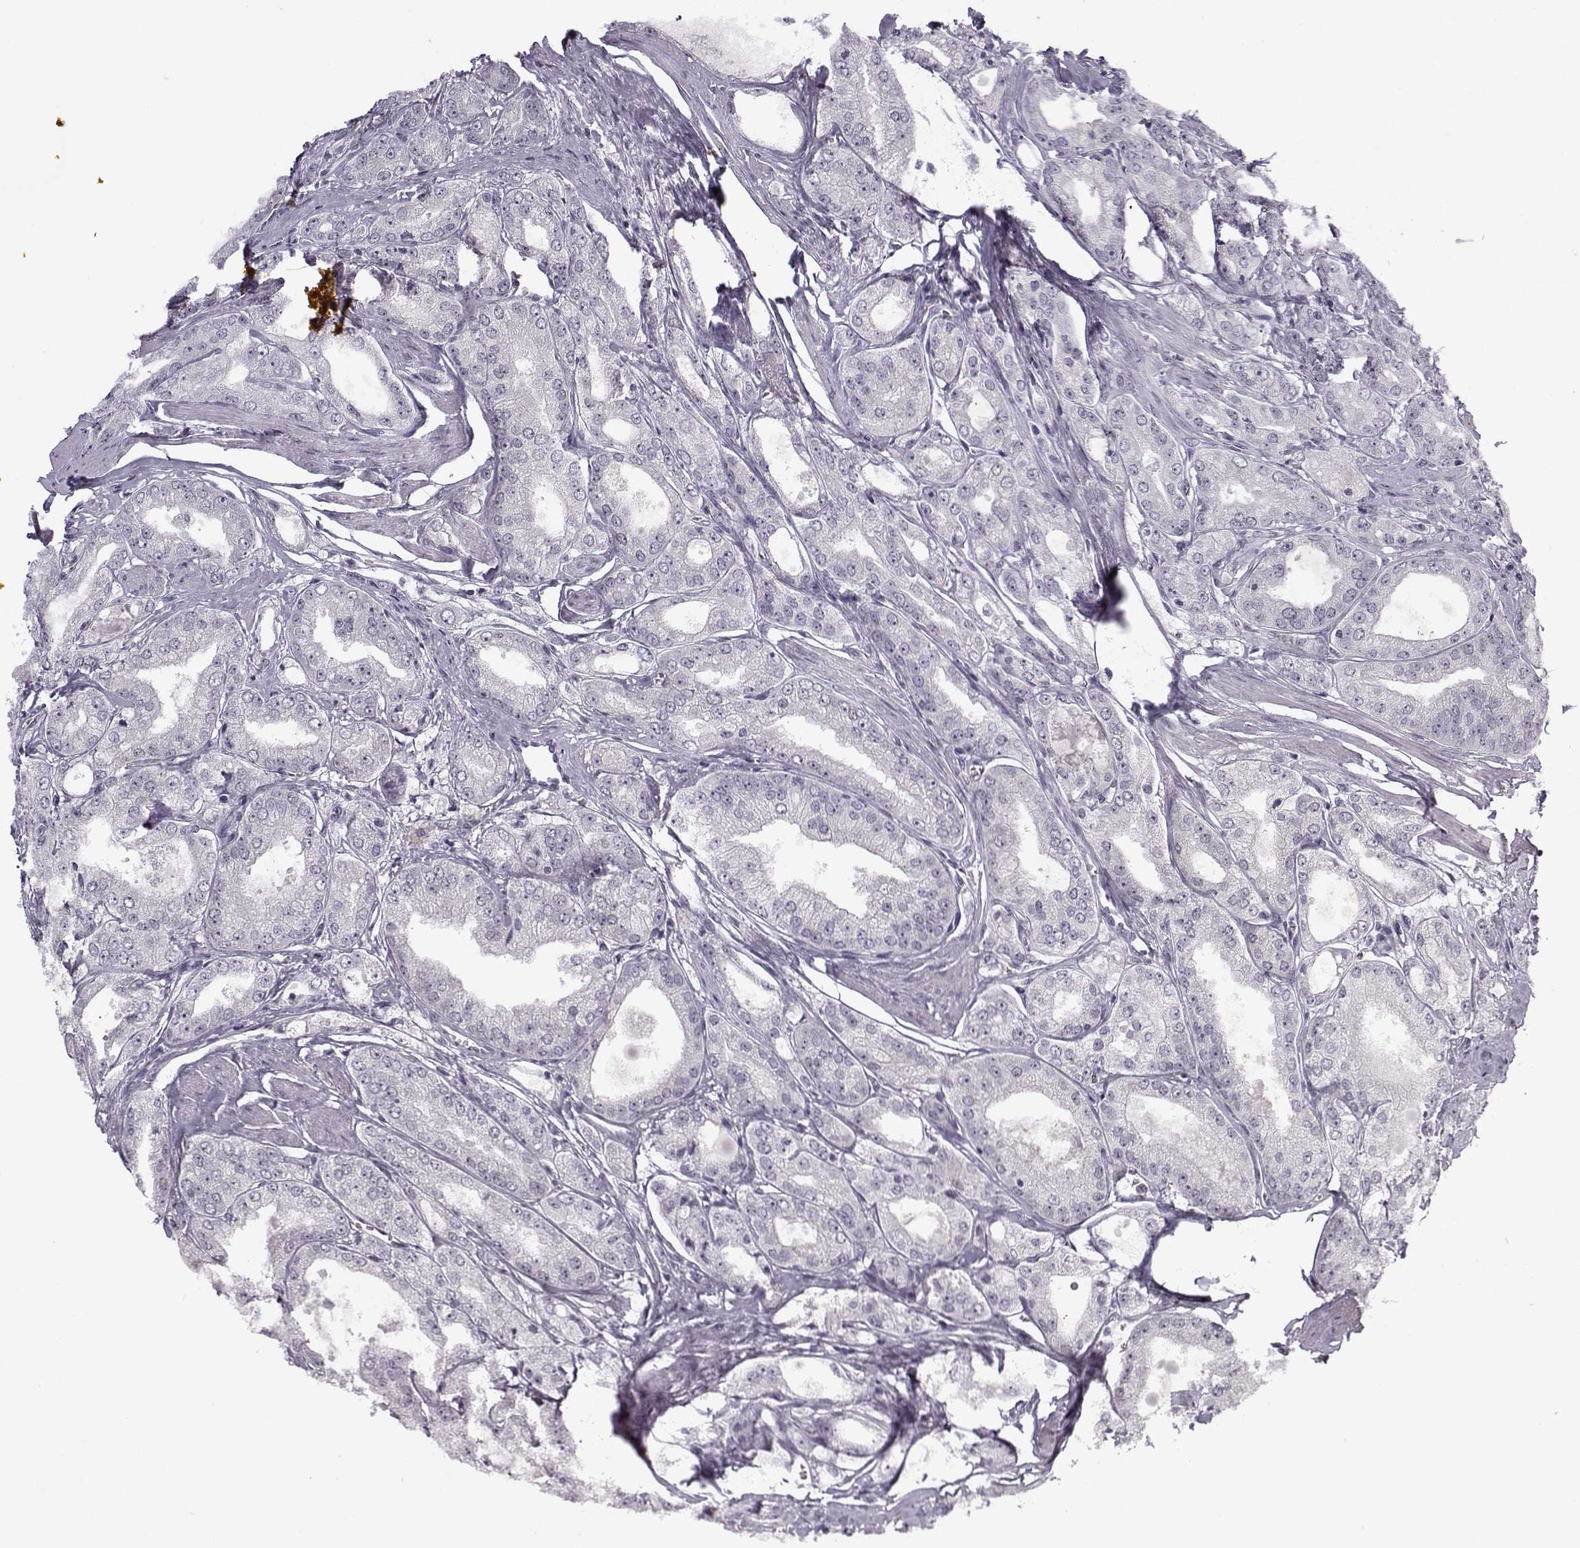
{"staining": {"intensity": "negative", "quantity": "none", "location": "none"}, "tissue": "prostate cancer", "cell_type": "Tumor cells", "image_type": "cancer", "snomed": [{"axis": "morphology", "description": "Adenocarcinoma, NOS"}, {"axis": "morphology", "description": "Adenocarcinoma, High grade"}, {"axis": "topography", "description": "Prostate"}], "caption": "Photomicrograph shows no protein staining in tumor cells of prostate cancer (high-grade adenocarcinoma) tissue.", "gene": "SNCA", "patient": {"sex": "male", "age": 70}}